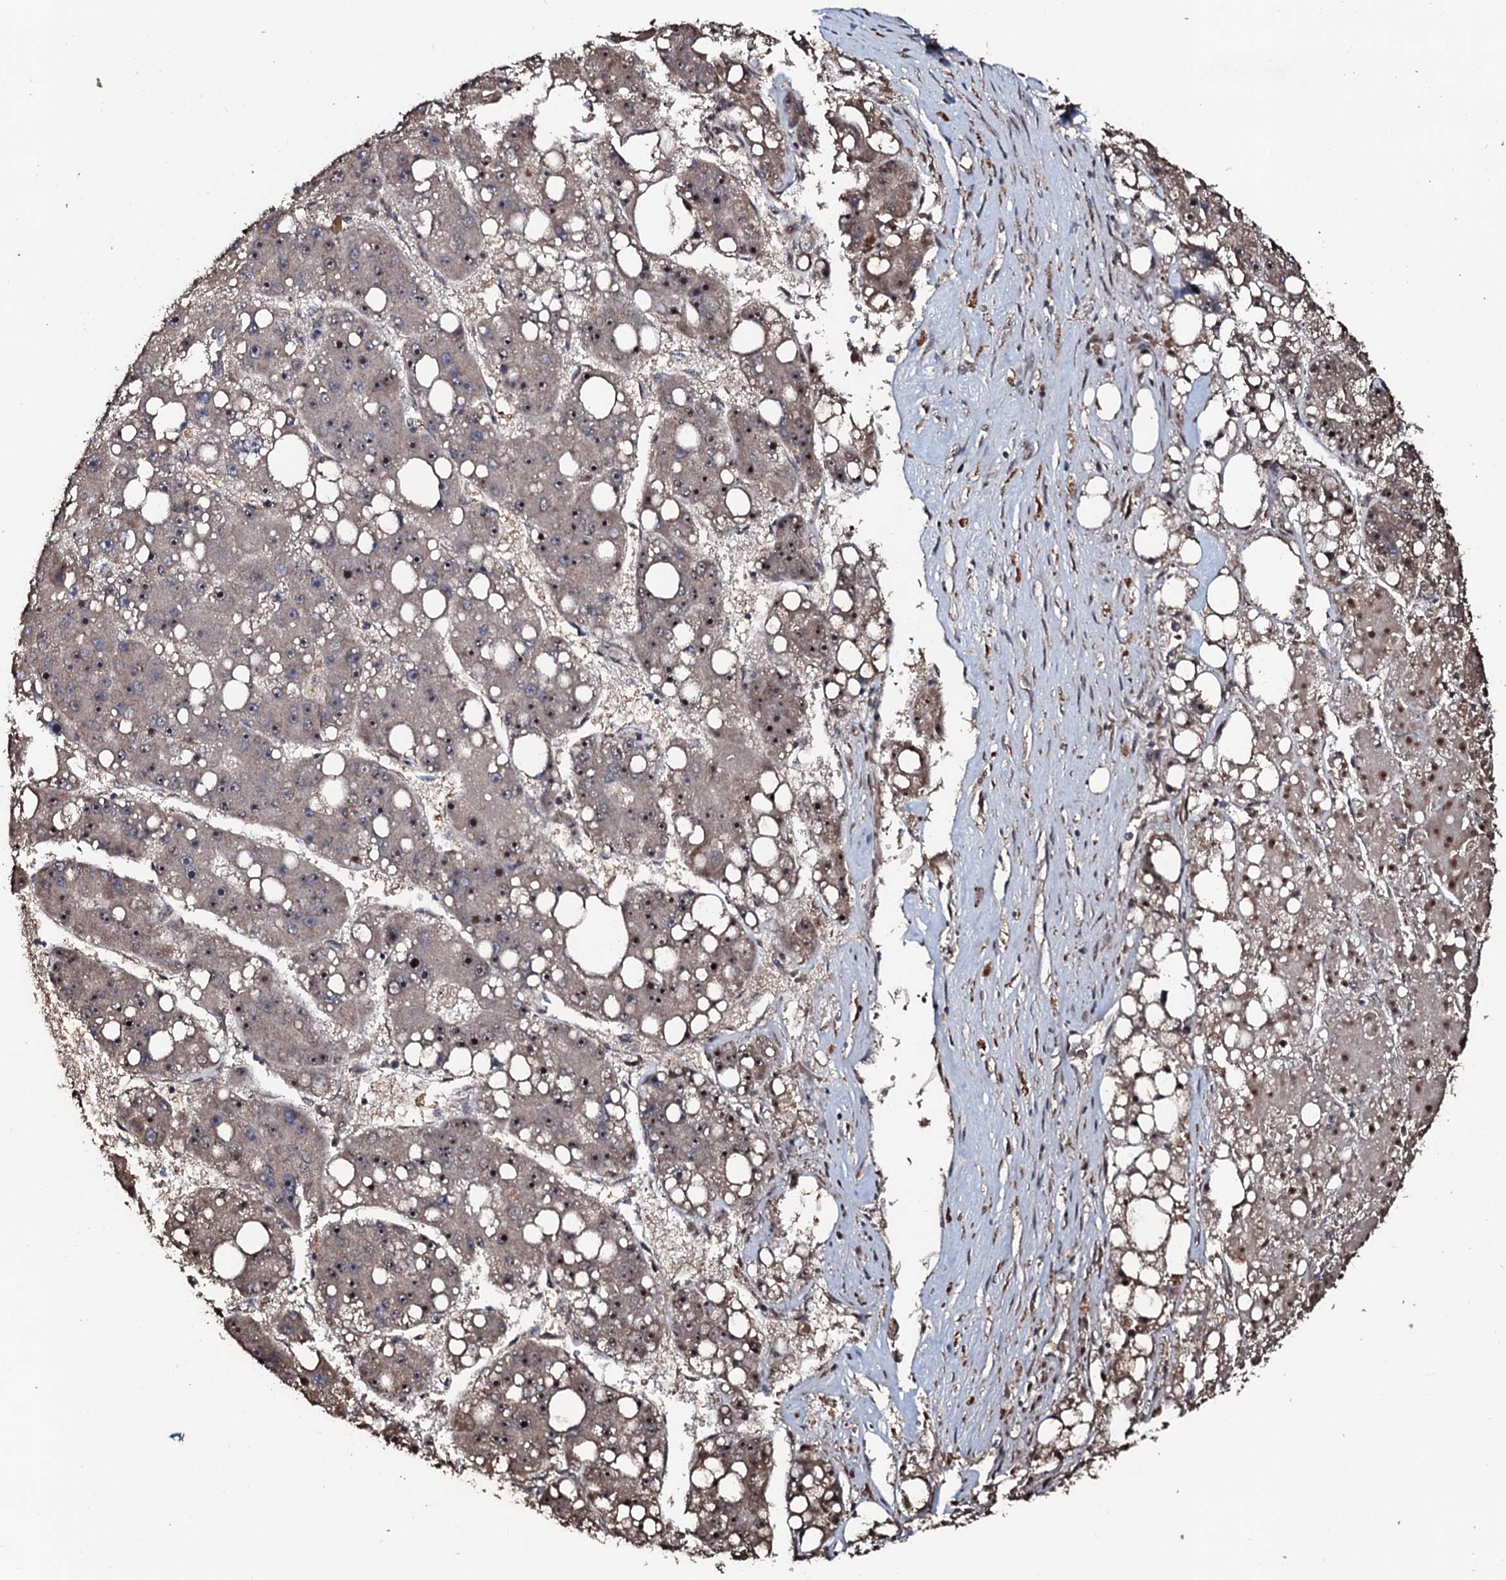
{"staining": {"intensity": "moderate", "quantity": ">75%", "location": "nuclear"}, "tissue": "liver cancer", "cell_type": "Tumor cells", "image_type": "cancer", "snomed": [{"axis": "morphology", "description": "Carcinoma, Hepatocellular, NOS"}, {"axis": "topography", "description": "Liver"}], "caption": "IHC histopathology image of neoplastic tissue: human liver cancer (hepatocellular carcinoma) stained using immunohistochemistry (IHC) demonstrates medium levels of moderate protein expression localized specifically in the nuclear of tumor cells, appearing as a nuclear brown color.", "gene": "SUPT7L", "patient": {"sex": "female", "age": 61}}